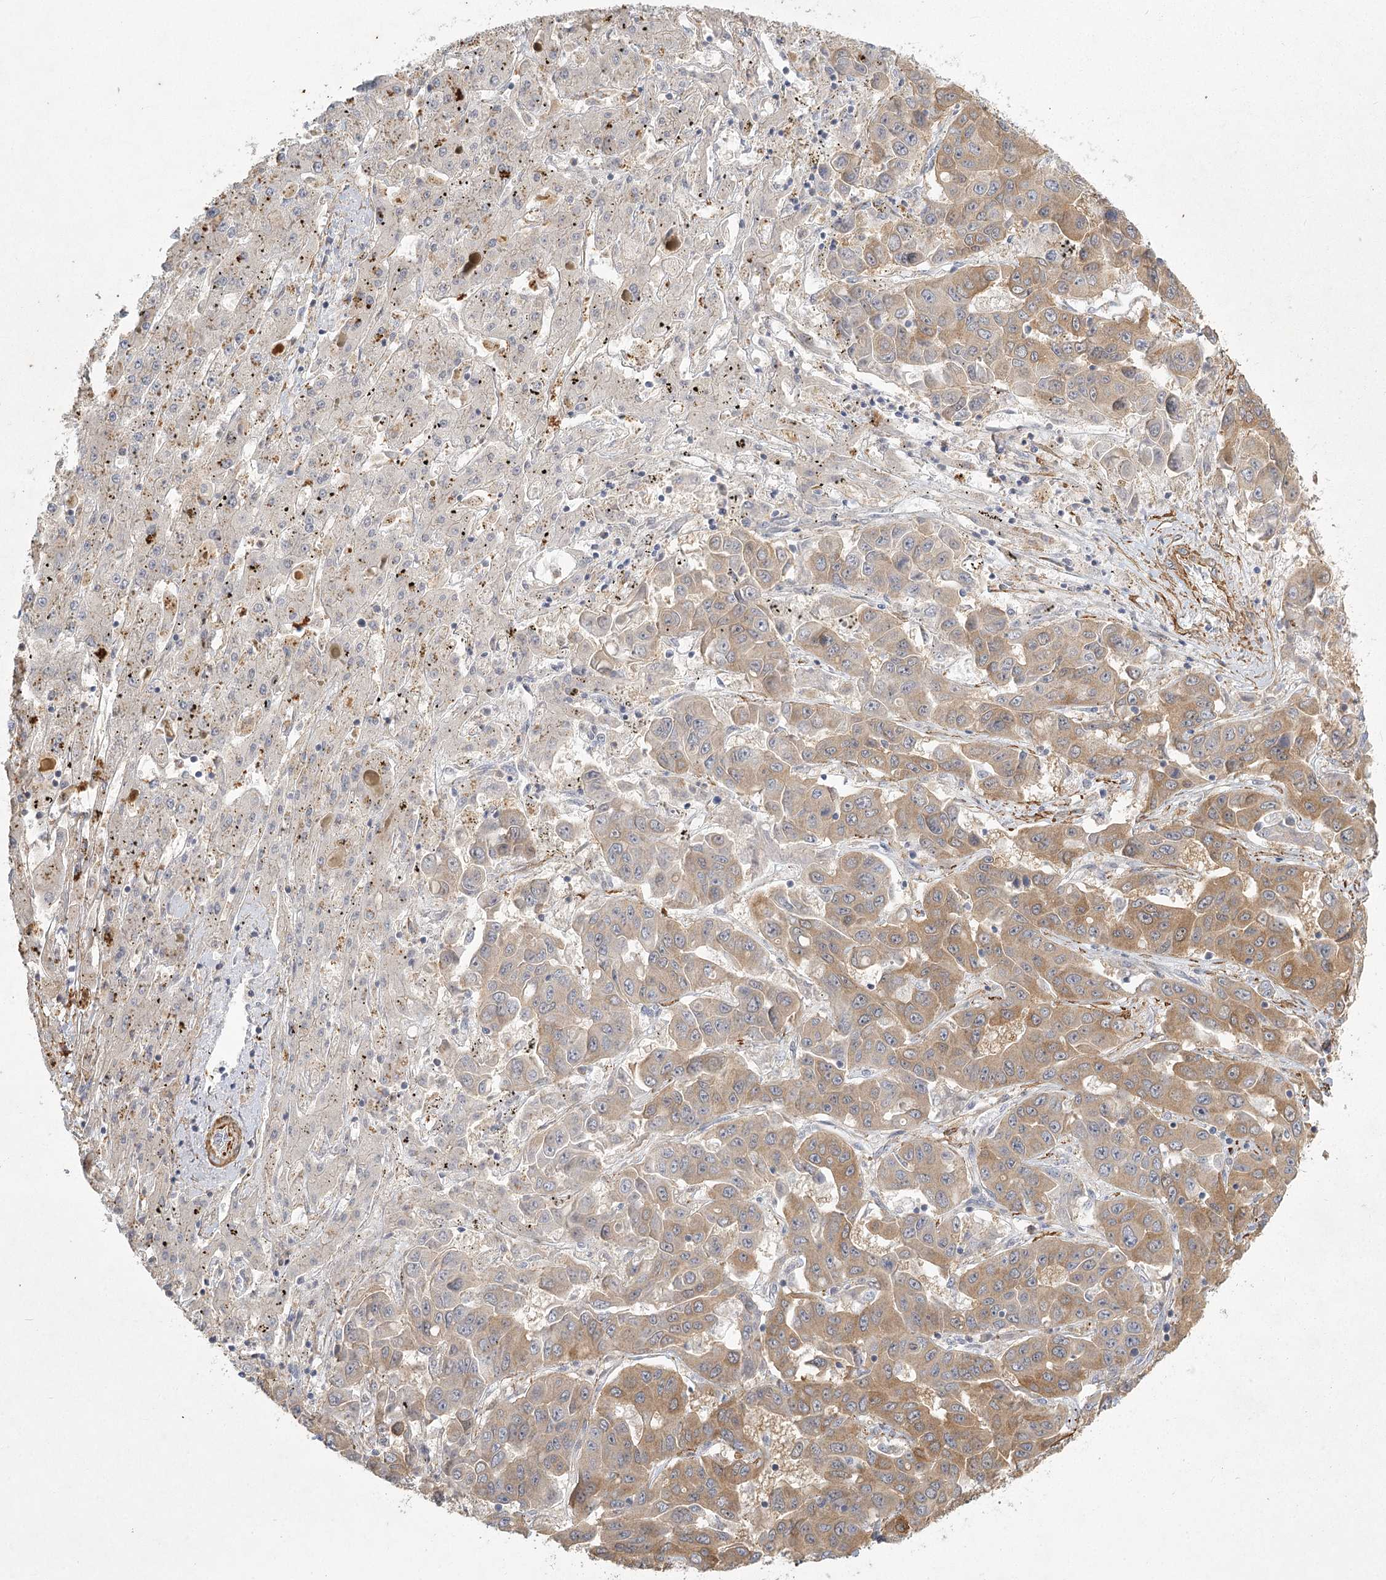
{"staining": {"intensity": "moderate", "quantity": ">75%", "location": "cytoplasmic/membranous"}, "tissue": "liver cancer", "cell_type": "Tumor cells", "image_type": "cancer", "snomed": [{"axis": "morphology", "description": "Cholangiocarcinoma"}, {"axis": "topography", "description": "Liver"}], "caption": "This histopathology image demonstrates immunohistochemistry staining of human liver cholangiocarcinoma, with medium moderate cytoplasmic/membranous positivity in approximately >75% of tumor cells.", "gene": "INPP4B", "patient": {"sex": "female", "age": 52}}